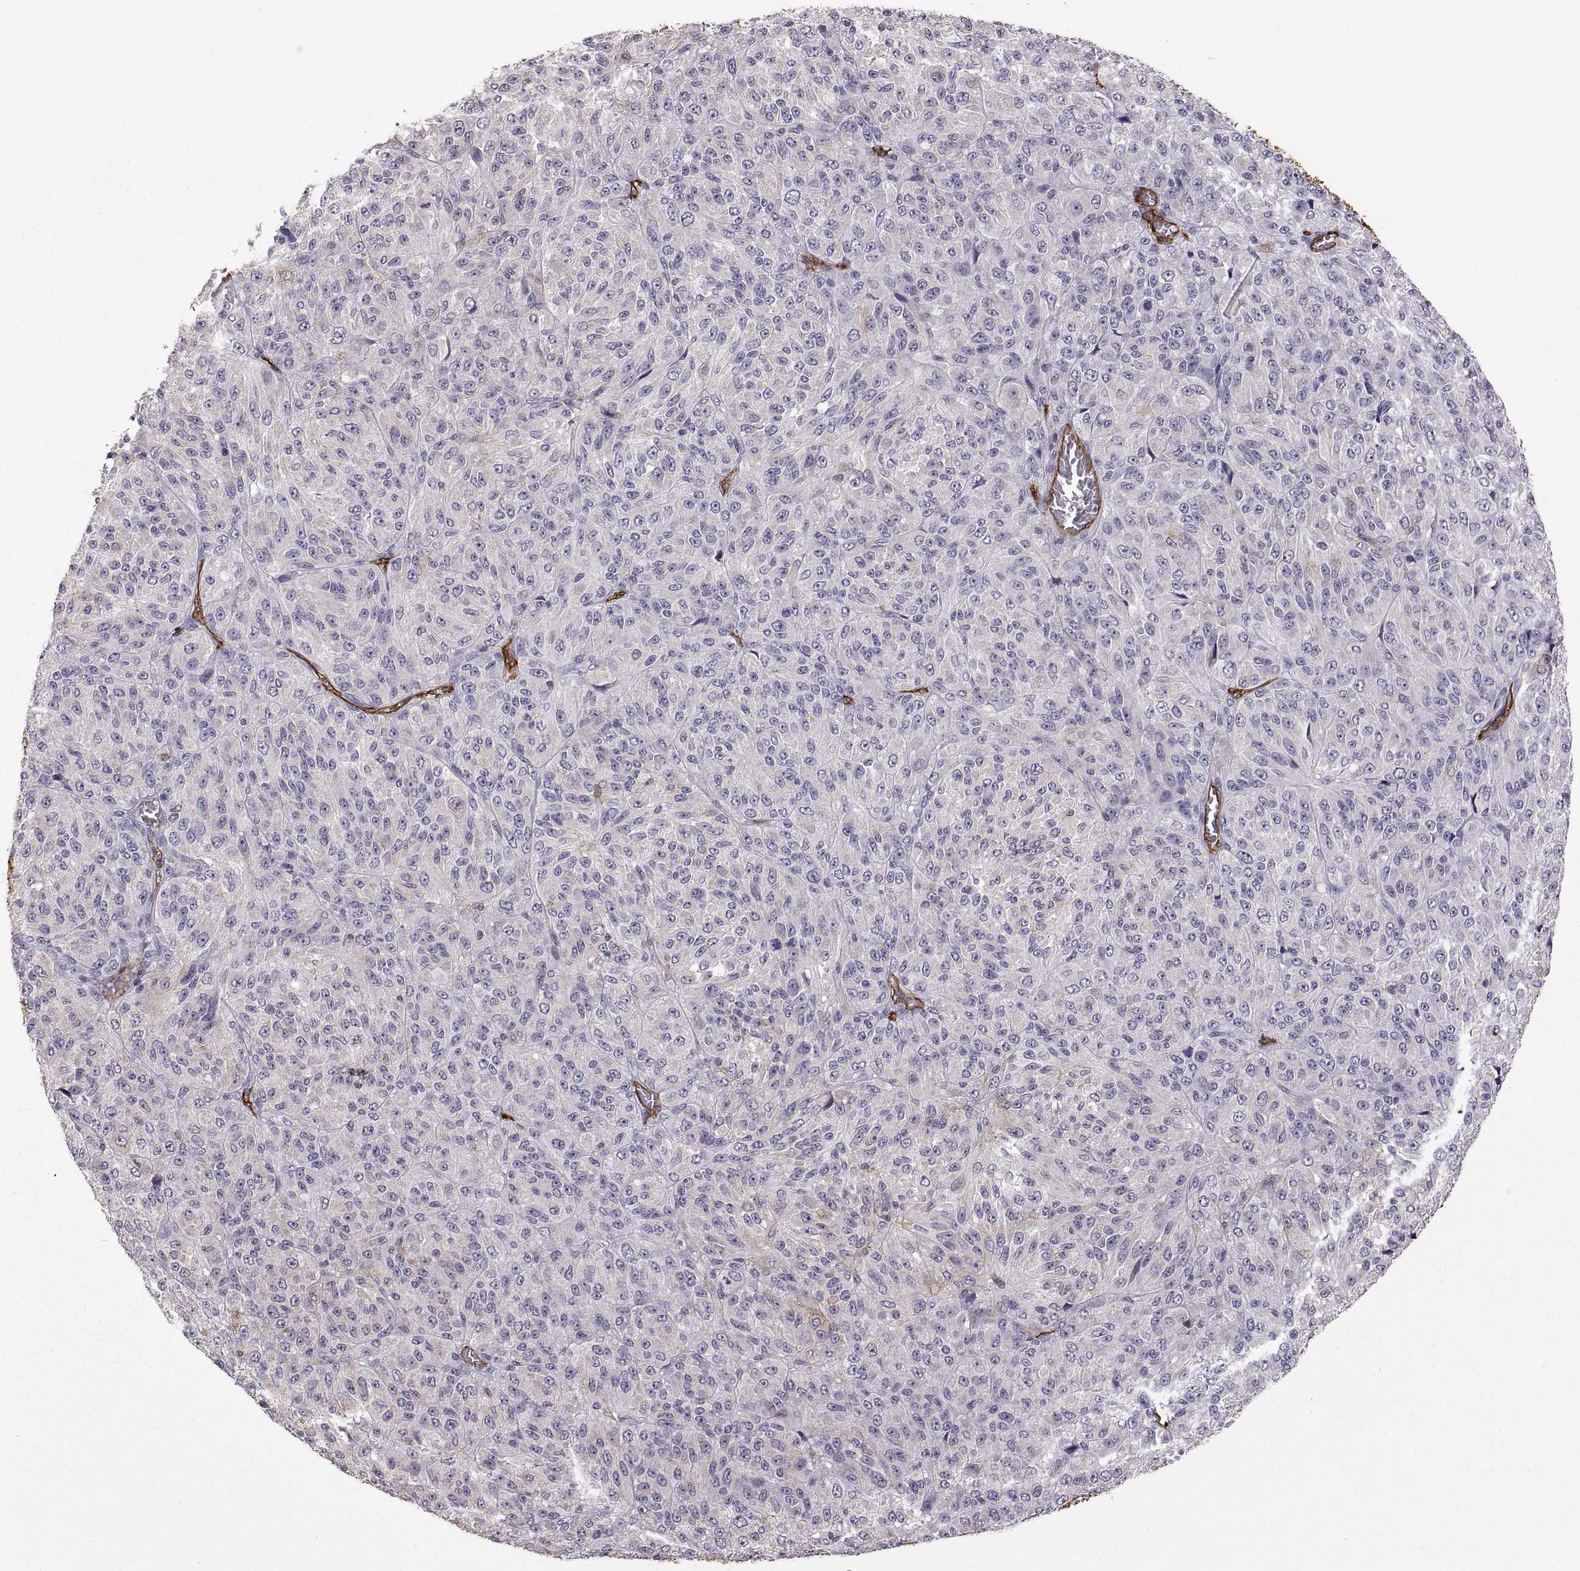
{"staining": {"intensity": "negative", "quantity": "none", "location": "none"}, "tissue": "melanoma", "cell_type": "Tumor cells", "image_type": "cancer", "snomed": [{"axis": "morphology", "description": "Malignant melanoma, Metastatic site"}, {"axis": "topography", "description": "Brain"}], "caption": "Tumor cells are negative for protein expression in human melanoma.", "gene": "S100A10", "patient": {"sex": "female", "age": 56}}